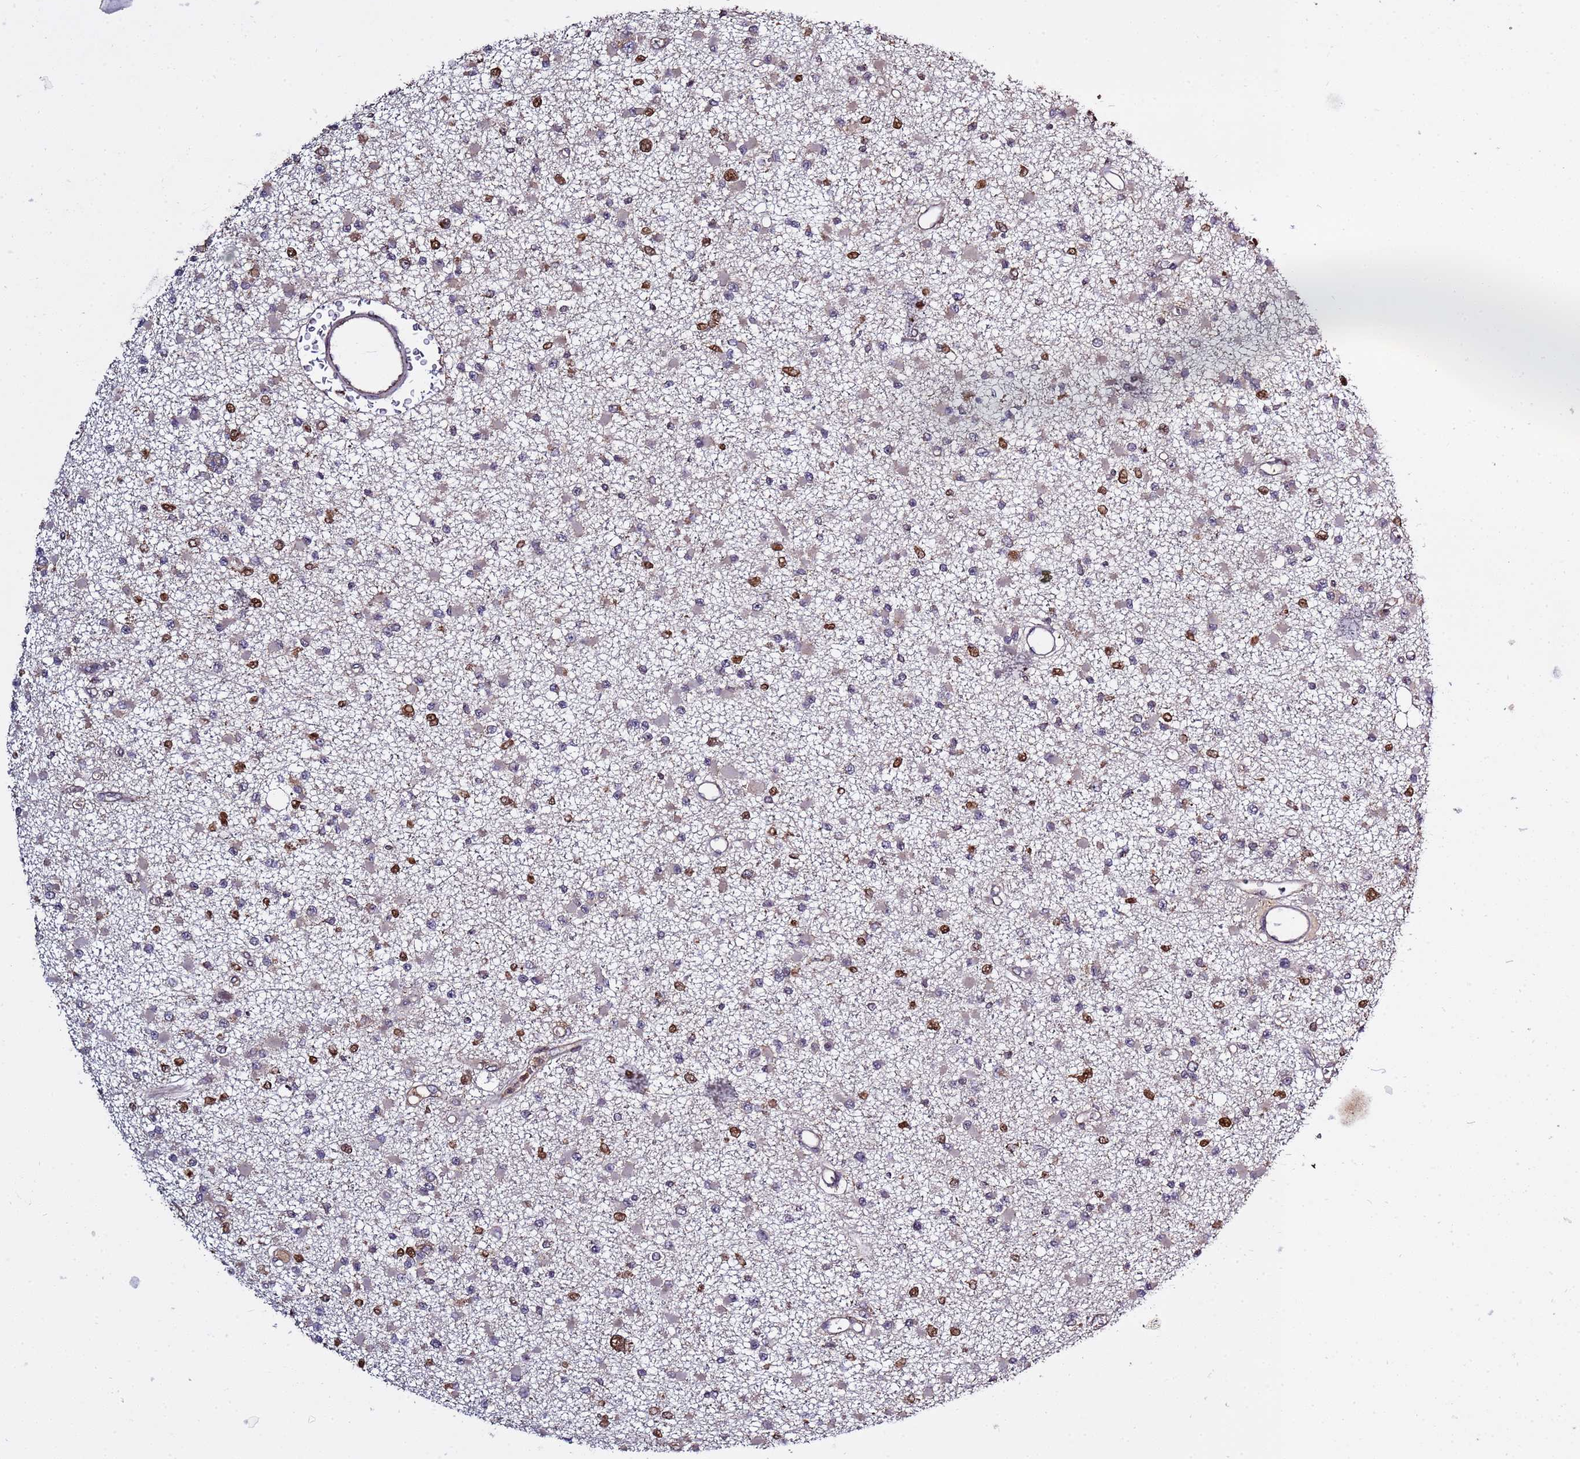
{"staining": {"intensity": "moderate", "quantity": "25%-75%", "location": "nuclear"}, "tissue": "glioma", "cell_type": "Tumor cells", "image_type": "cancer", "snomed": [{"axis": "morphology", "description": "Glioma, malignant, Low grade"}, {"axis": "topography", "description": "Brain"}], "caption": "Protein expression analysis of human glioma reveals moderate nuclear staining in about 25%-75% of tumor cells.", "gene": "RCOR2", "patient": {"sex": "female", "age": 22}}